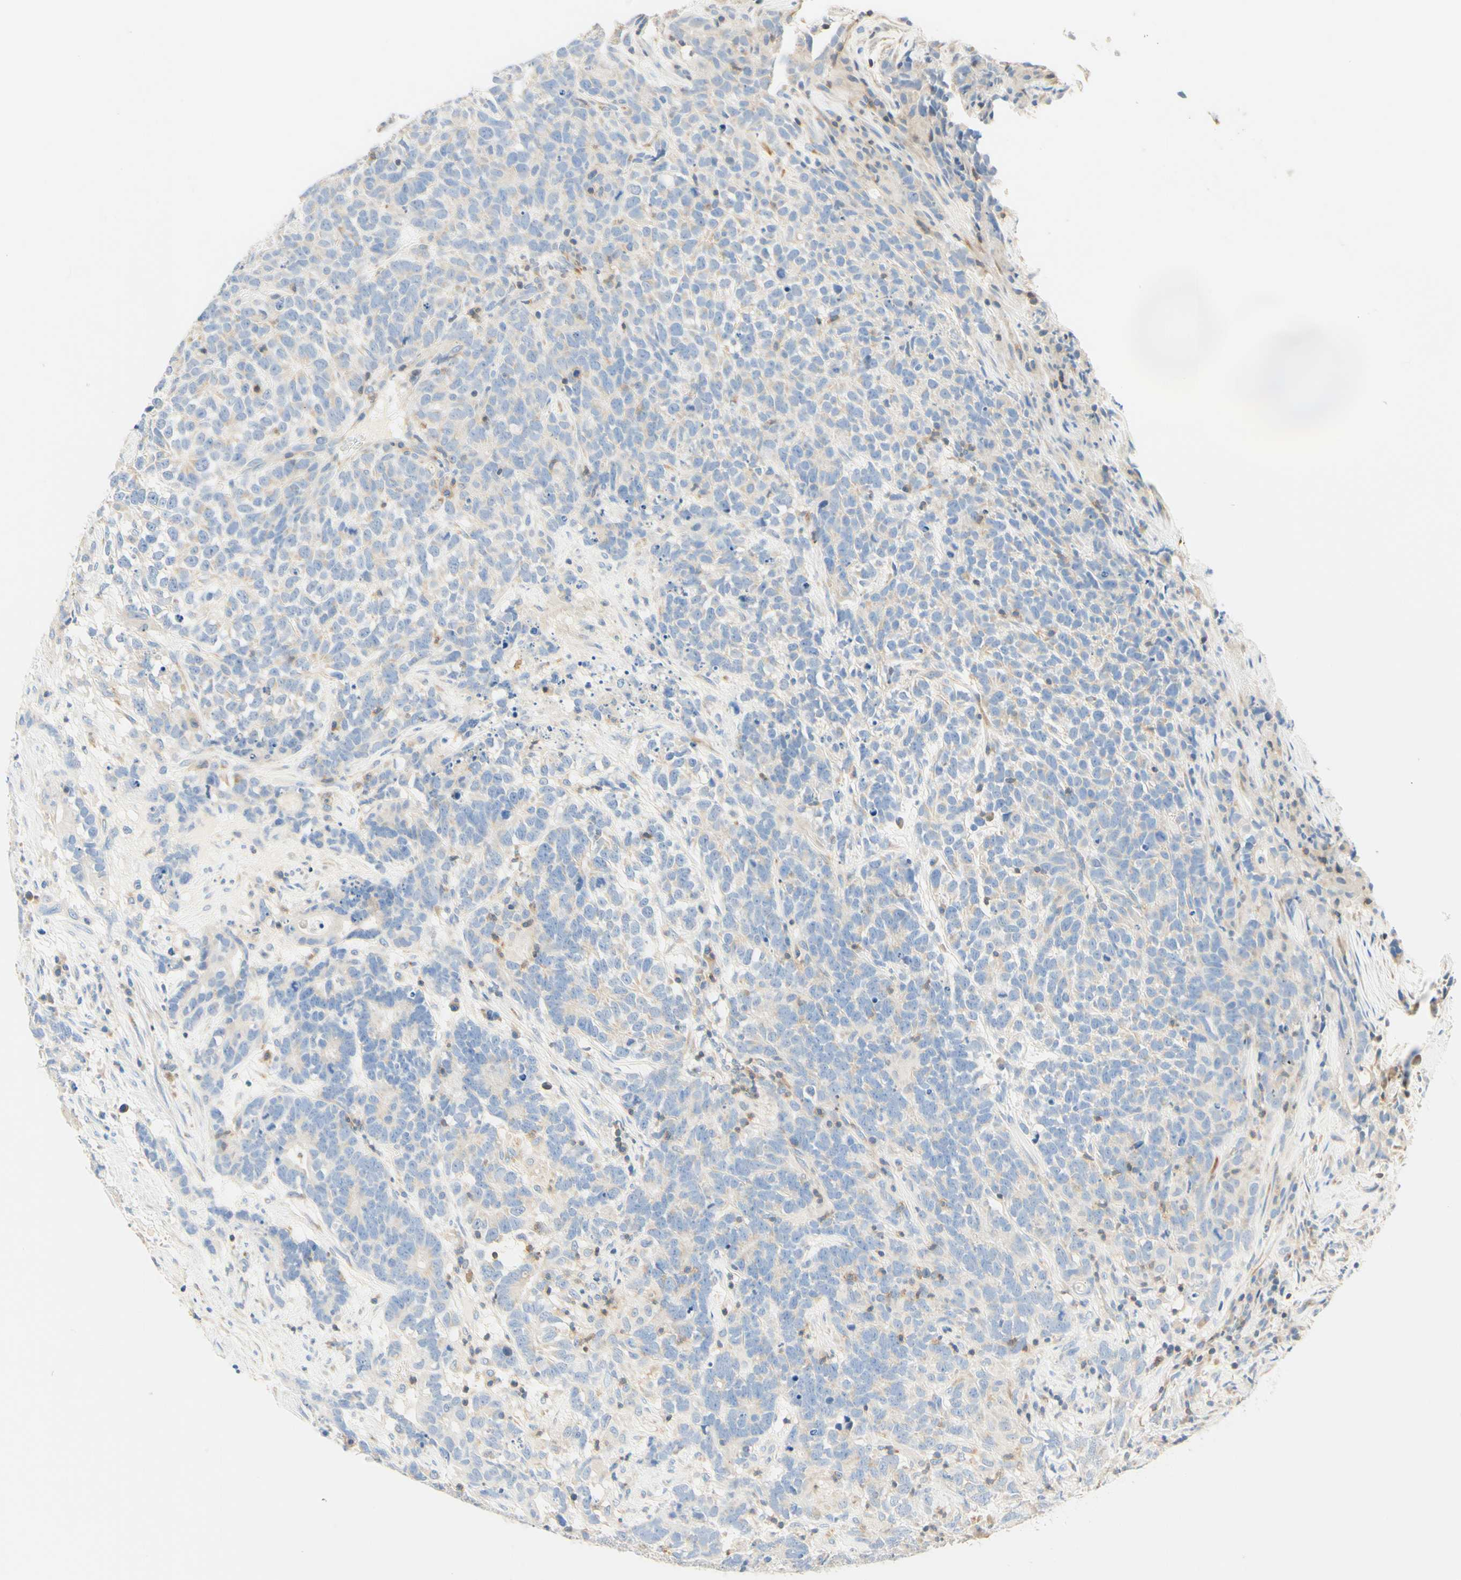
{"staining": {"intensity": "weak", "quantity": "<25%", "location": "cytoplasmic/membranous"}, "tissue": "testis cancer", "cell_type": "Tumor cells", "image_type": "cancer", "snomed": [{"axis": "morphology", "description": "Carcinoma, Embryonal, NOS"}, {"axis": "topography", "description": "Testis"}], "caption": "IHC photomicrograph of neoplastic tissue: human testis embryonal carcinoma stained with DAB (3,3'-diaminobenzidine) exhibits no significant protein staining in tumor cells.", "gene": "LAT", "patient": {"sex": "male", "age": 26}}